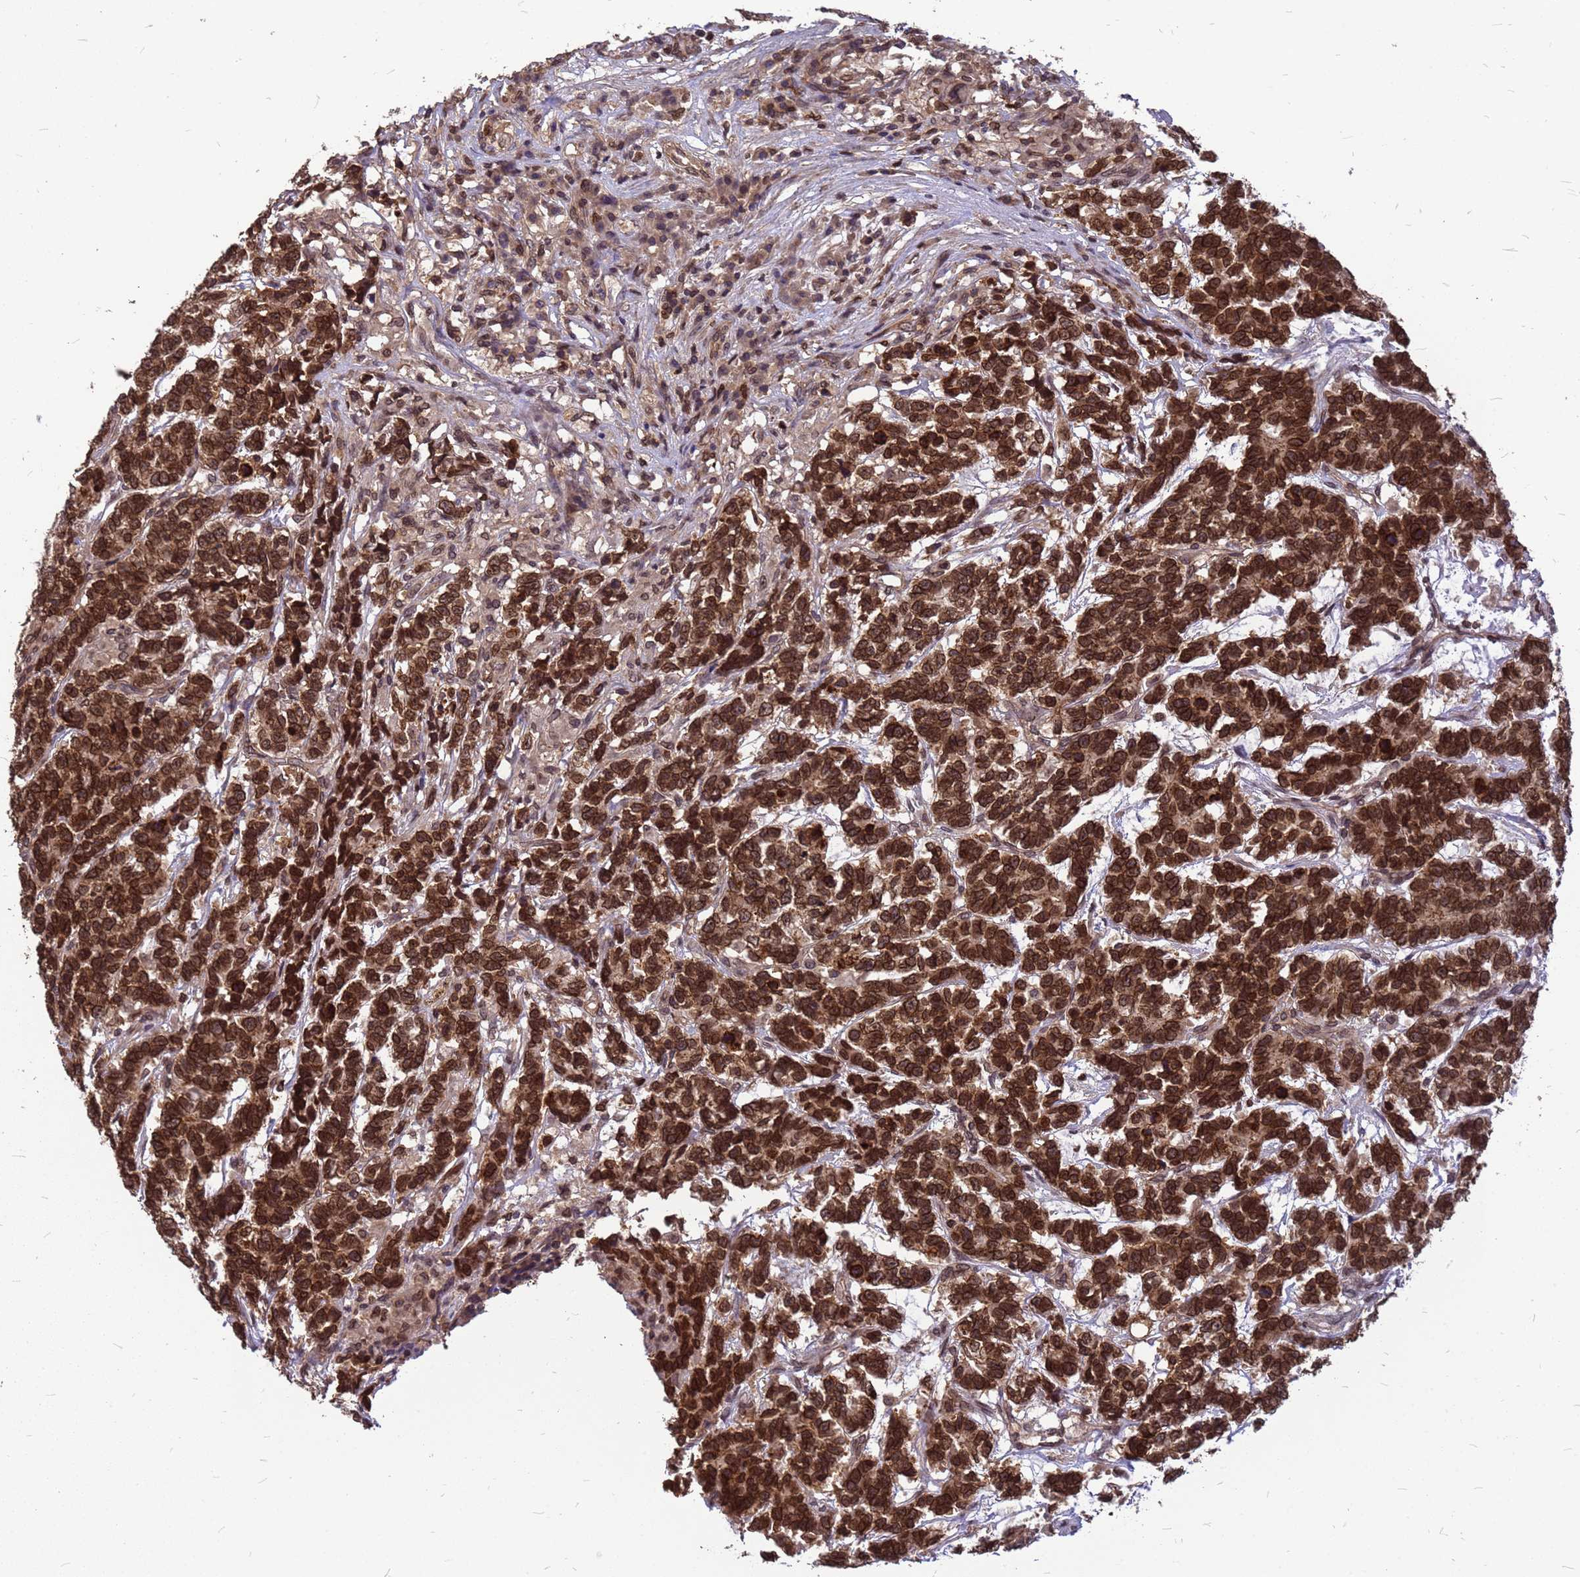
{"staining": {"intensity": "strong", "quantity": ">75%", "location": "cytoplasmic/membranous,nuclear"}, "tissue": "testis cancer", "cell_type": "Tumor cells", "image_type": "cancer", "snomed": [{"axis": "morphology", "description": "Carcinoma, Embryonal, NOS"}, {"axis": "topography", "description": "Testis"}], "caption": "Human testis embryonal carcinoma stained for a protein (brown) demonstrates strong cytoplasmic/membranous and nuclear positive positivity in approximately >75% of tumor cells.", "gene": "C1orf35", "patient": {"sex": "male", "age": 26}}